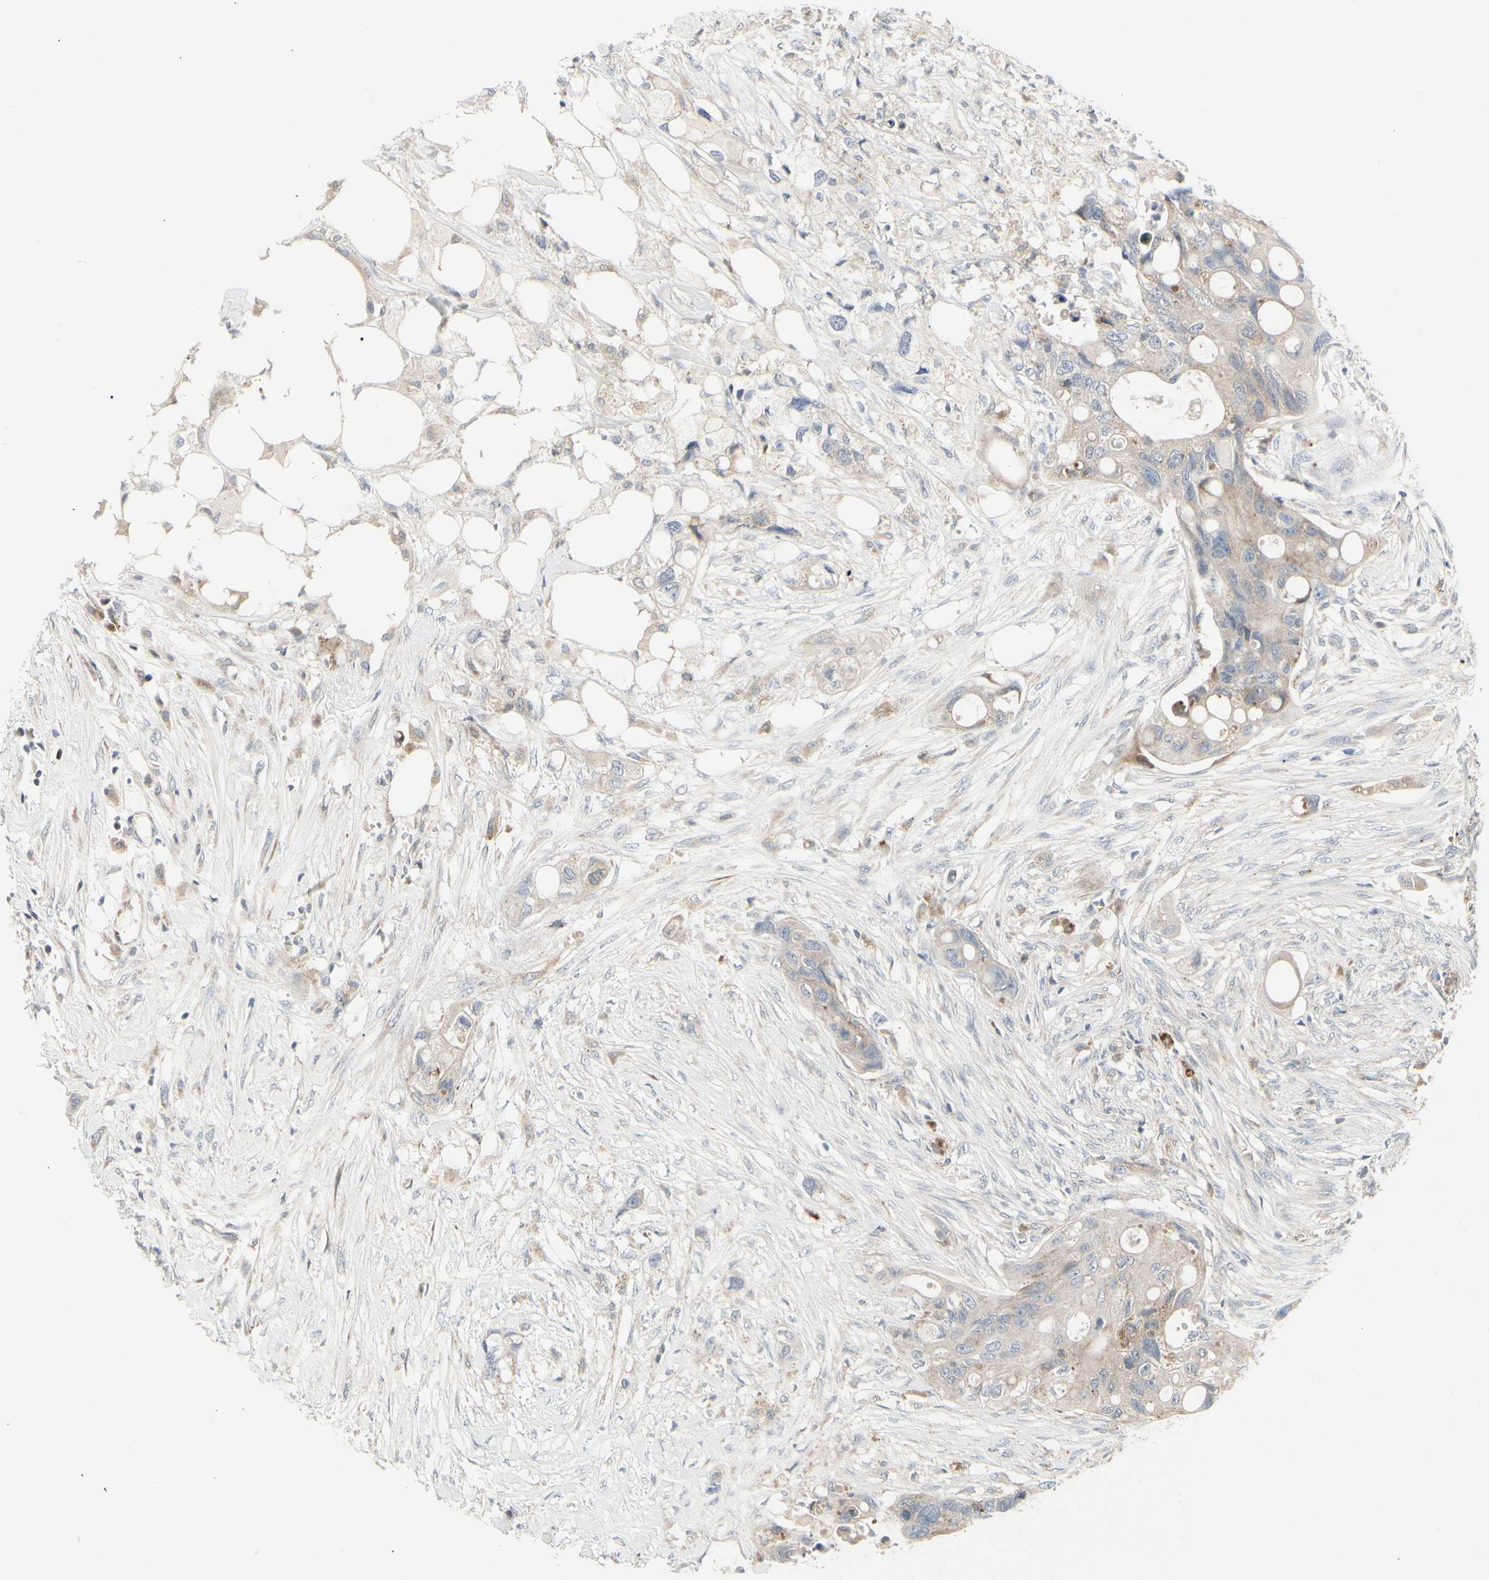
{"staining": {"intensity": "weak", "quantity": ">75%", "location": "cytoplasmic/membranous"}, "tissue": "colorectal cancer", "cell_type": "Tumor cells", "image_type": "cancer", "snomed": [{"axis": "morphology", "description": "Adenocarcinoma, NOS"}, {"axis": "topography", "description": "Colon"}], "caption": "The micrograph exhibits staining of adenocarcinoma (colorectal), revealing weak cytoplasmic/membranous protein staining (brown color) within tumor cells. (brown staining indicates protein expression, while blue staining denotes nuclei).", "gene": "GRN", "patient": {"sex": "female", "age": 57}}